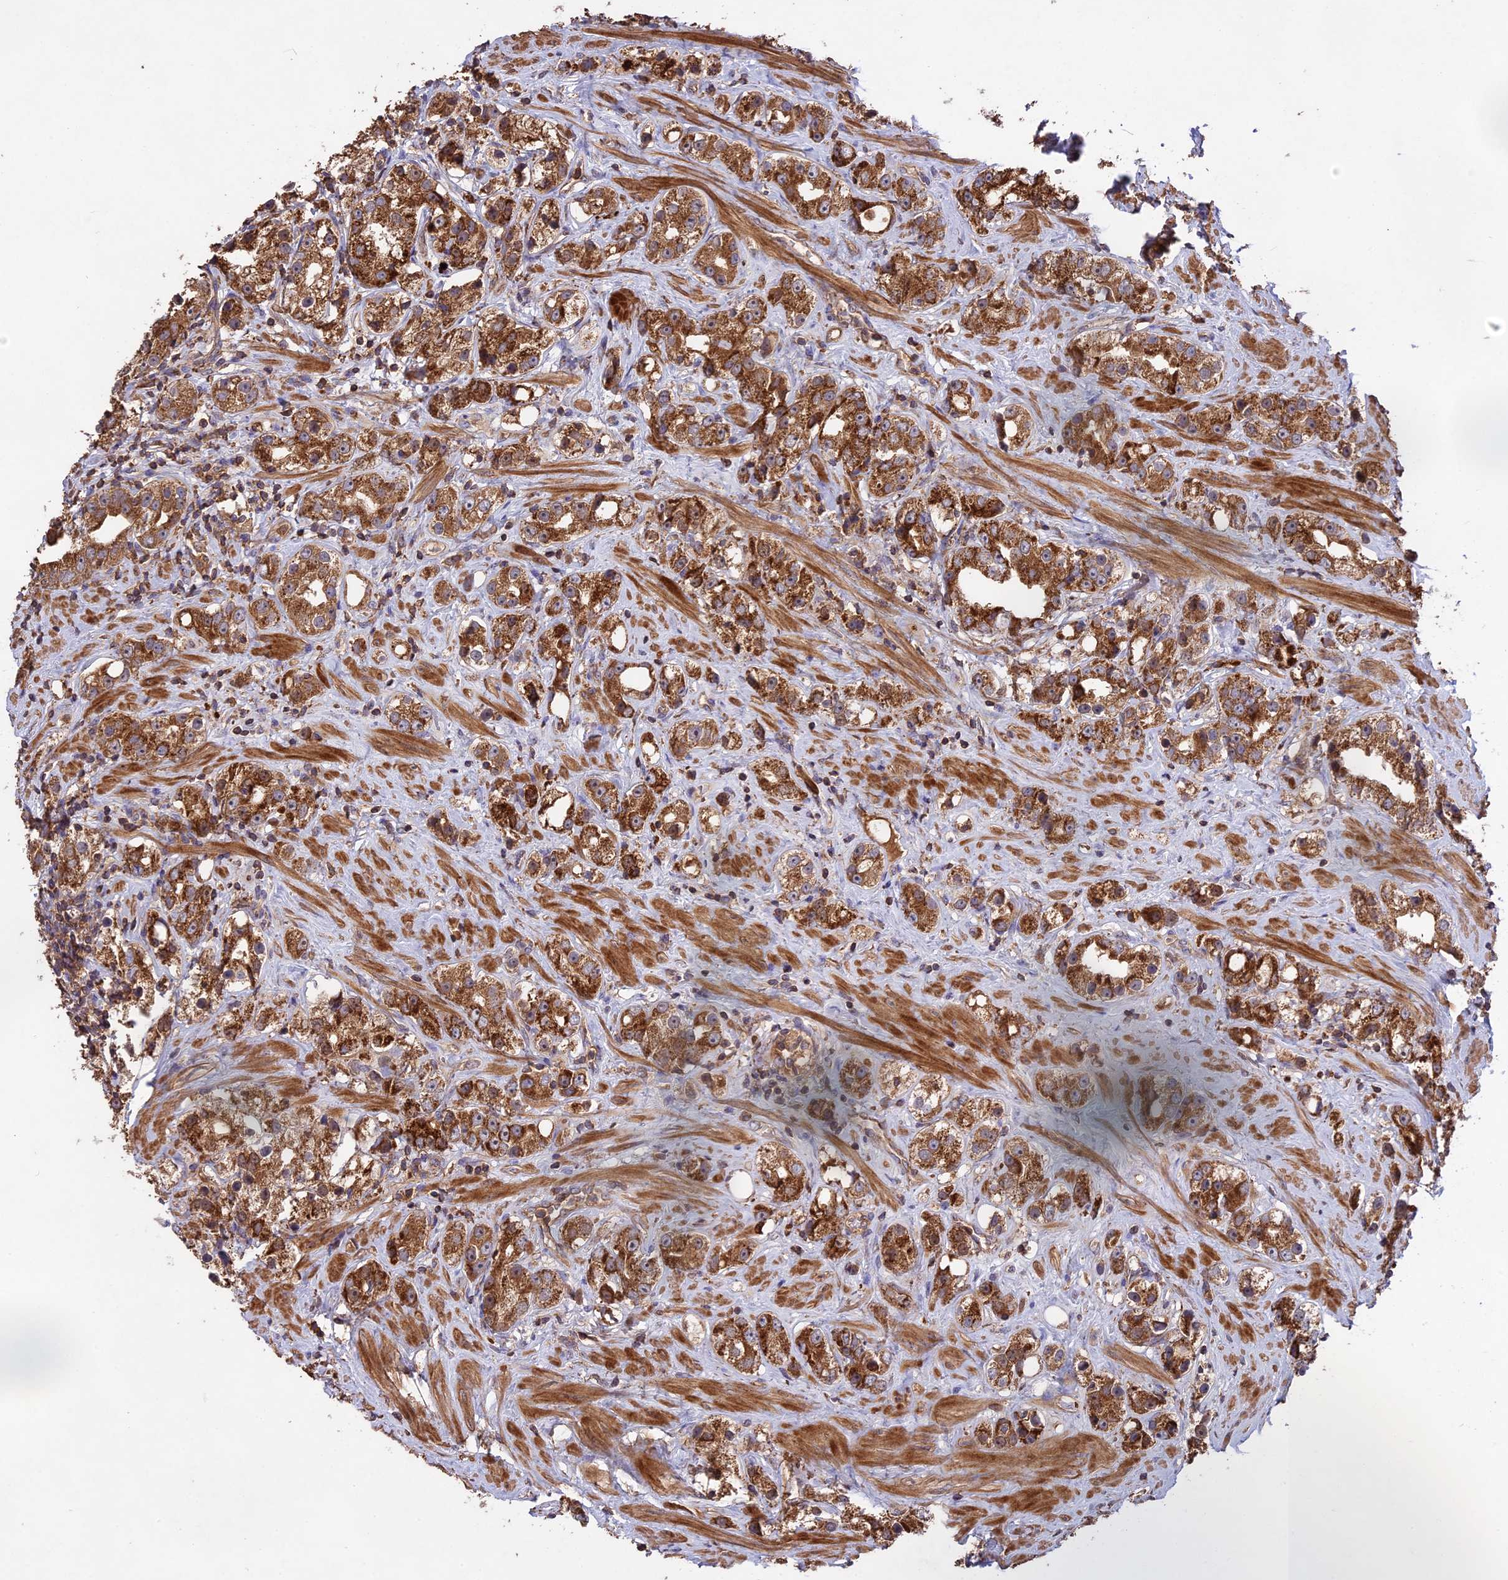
{"staining": {"intensity": "strong", "quantity": ">75%", "location": "cytoplasmic/membranous"}, "tissue": "prostate cancer", "cell_type": "Tumor cells", "image_type": "cancer", "snomed": [{"axis": "morphology", "description": "Adenocarcinoma, NOS"}, {"axis": "topography", "description": "Prostate"}], "caption": "Immunohistochemical staining of human prostate cancer exhibits high levels of strong cytoplasmic/membranous protein staining in about >75% of tumor cells.", "gene": "NUDT8", "patient": {"sex": "male", "age": 79}}